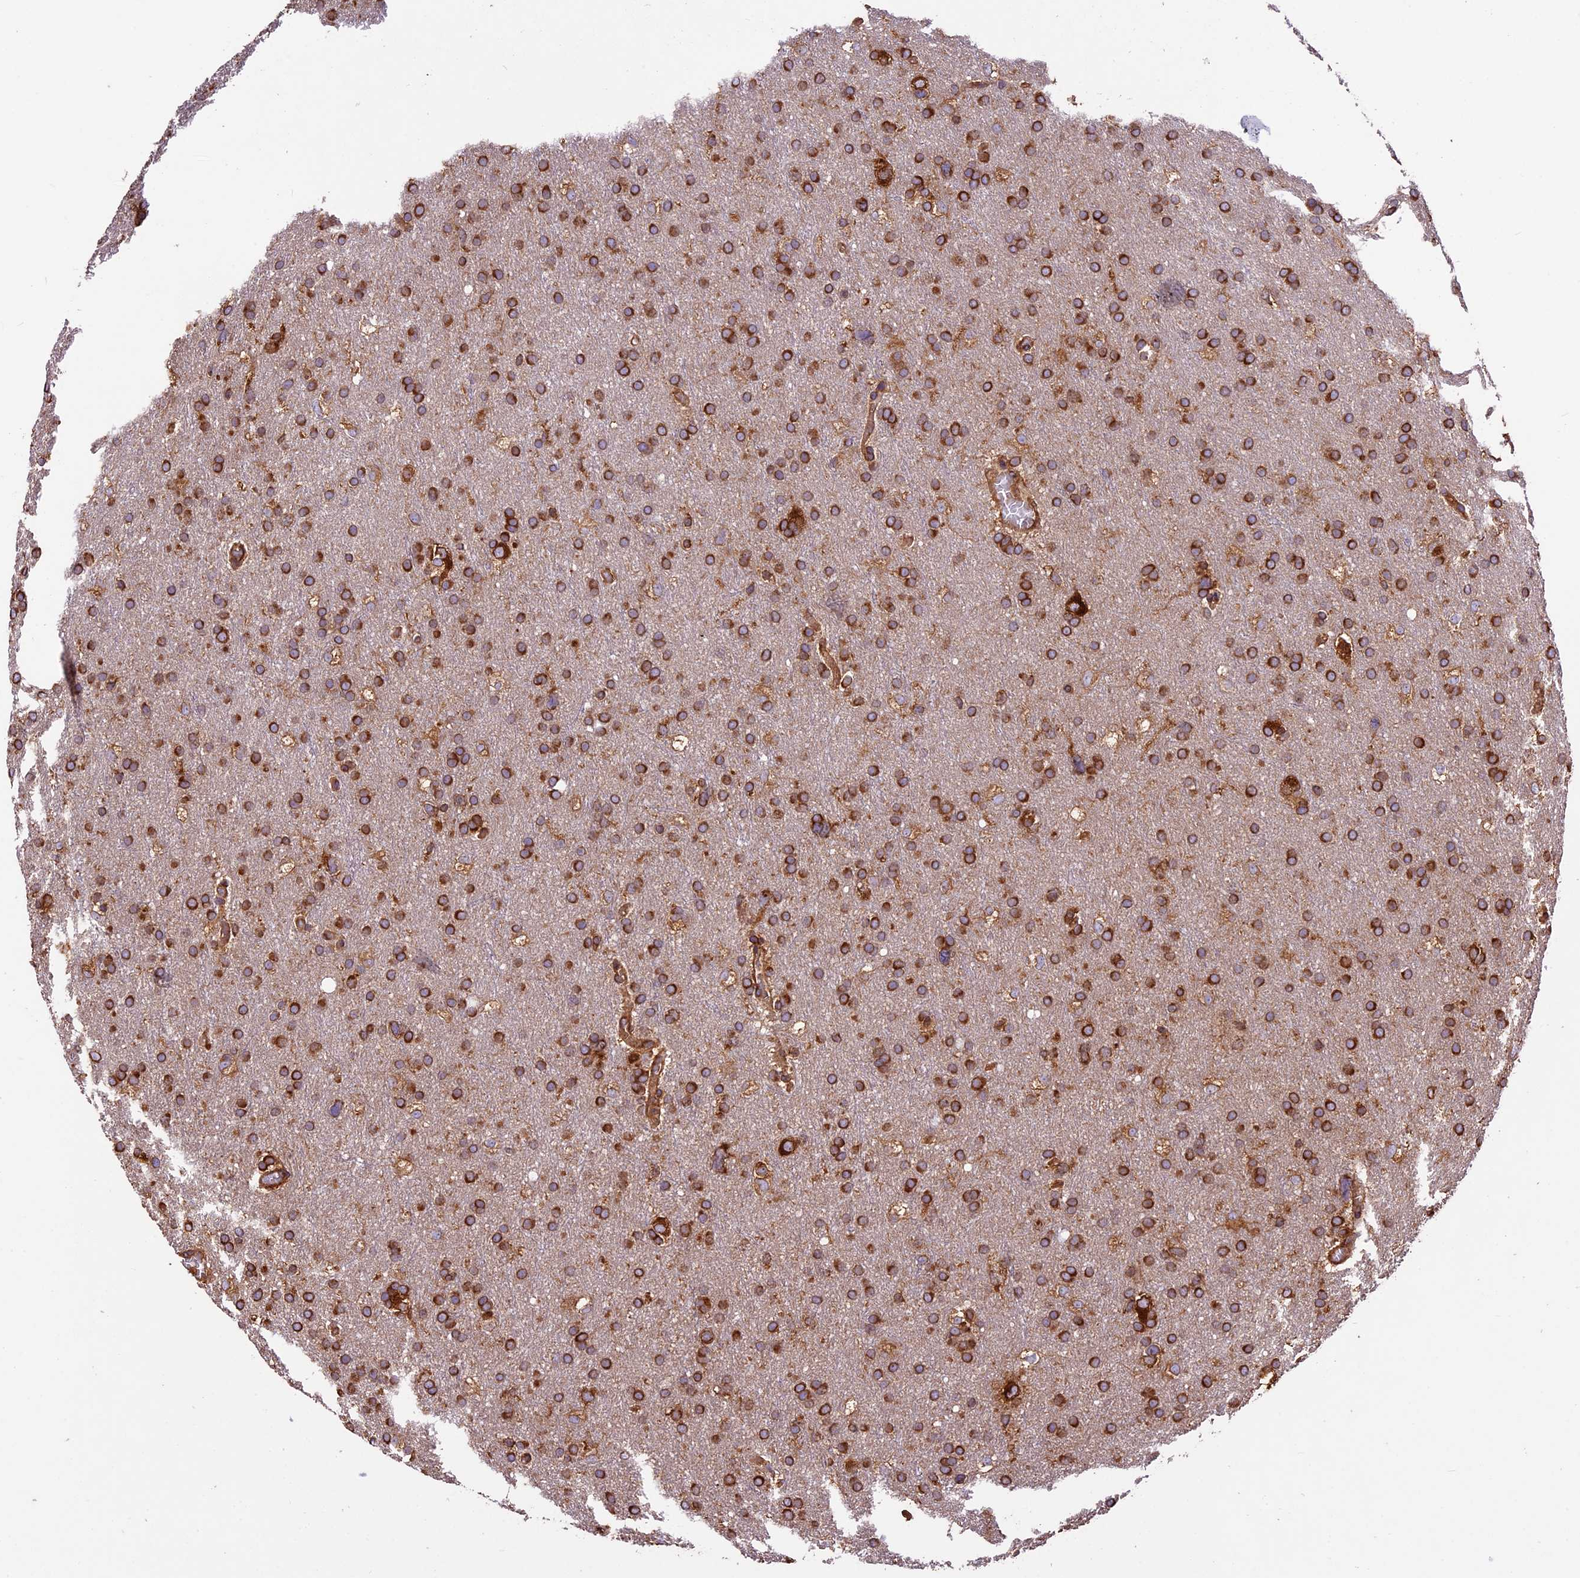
{"staining": {"intensity": "strong", "quantity": ">75%", "location": "cytoplasmic/membranous"}, "tissue": "glioma", "cell_type": "Tumor cells", "image_type": "cancer", "snomed": [{"axis": "morphology", "description": "Glioma, malignant, High grade"}, {"axis": "topography", "description": "Cerebral cortex"}], "caption": "This micrograph demonstrates IHC staining of glioma, with high strong cytoplasmic/membranous positivity in about >75% of tumor cells.", "gene": "KARS1", "patient": {"sex": "female", "age": 36}}